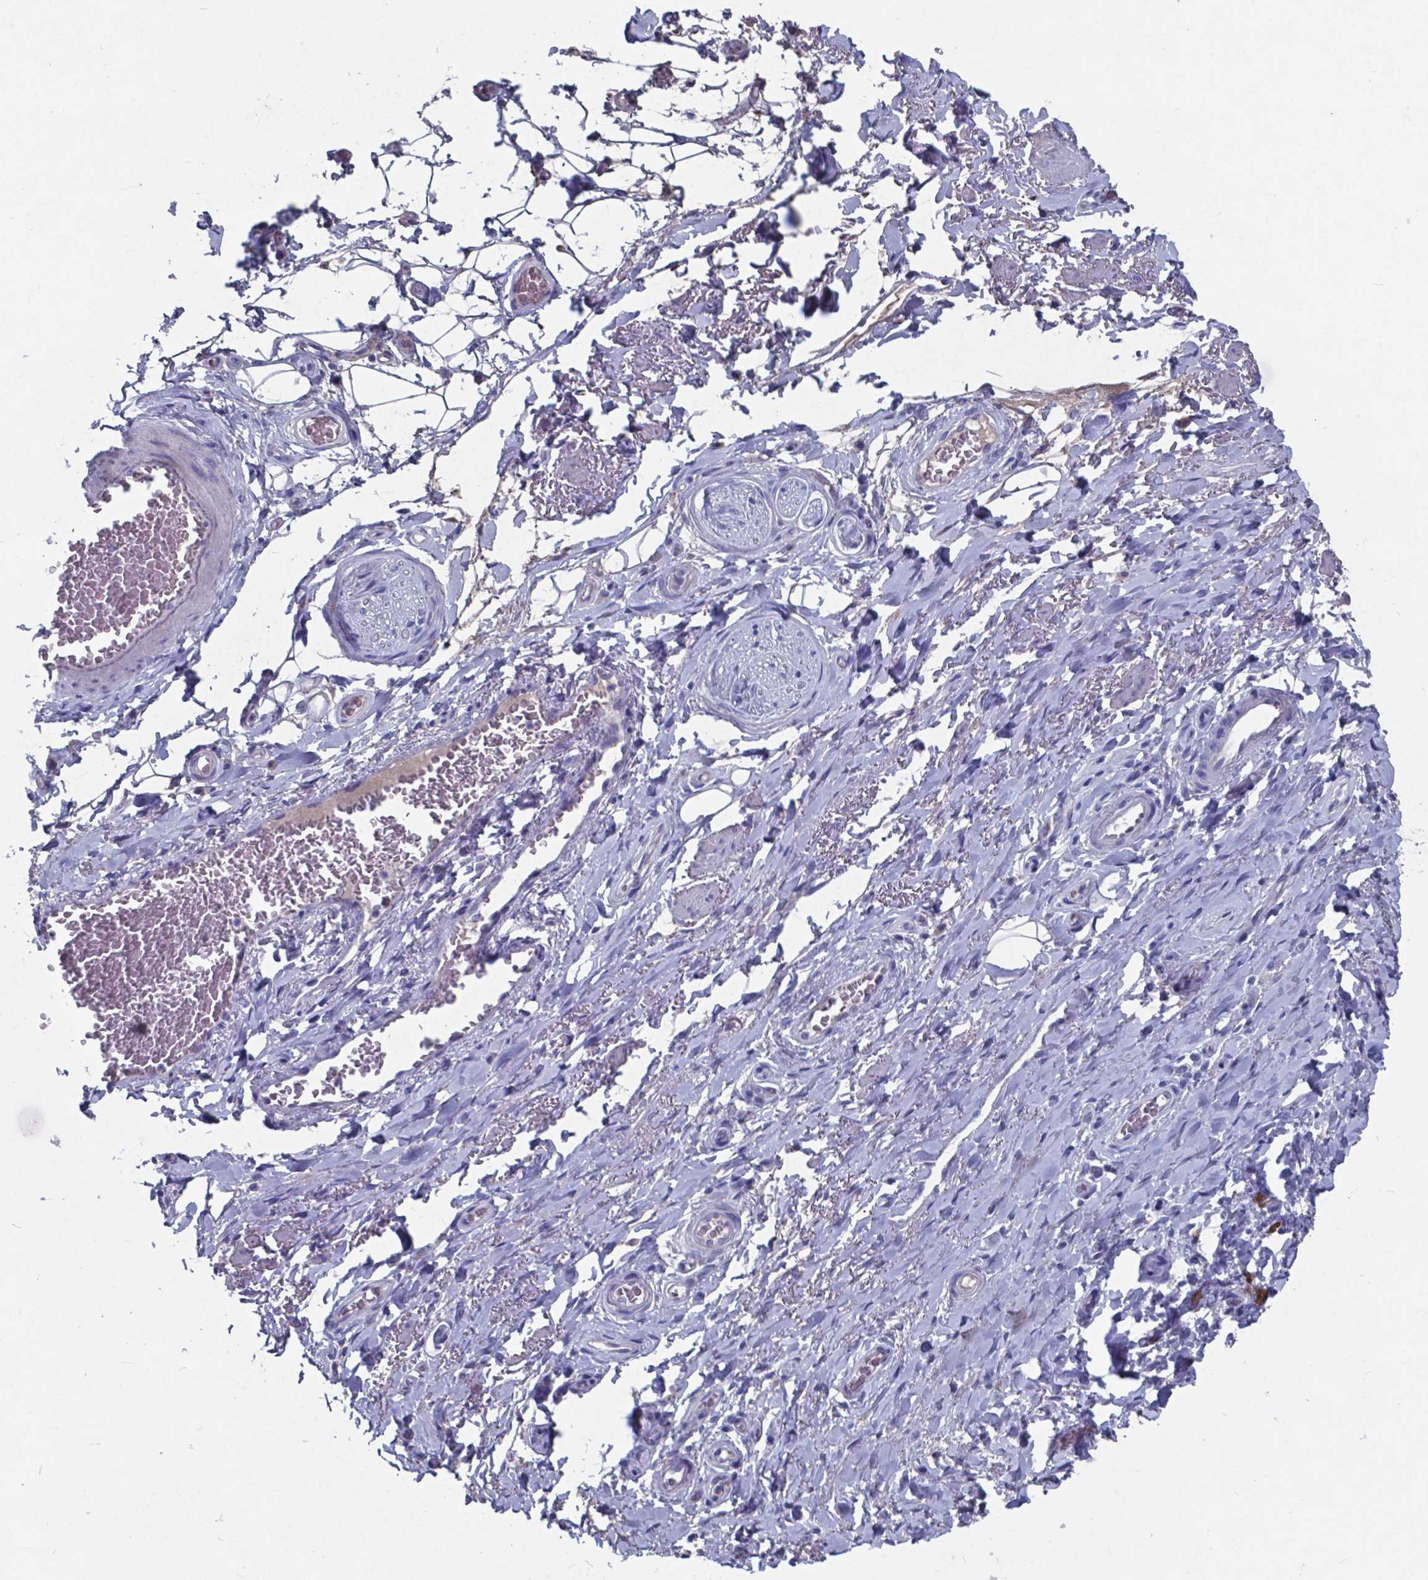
{"staining": {"intensity": "weak", "quantity": "25%-75%", "location": "cytoplasmic/membranous"}, "tissue": "adipose tissue", "cell_type": "Adipocytes", "image_type": "normal", "snomed": [{"axis": "morphology", "description": "Normal tissue, NOS"}, {"axis": "topography", "description": "Anal"}, {"axis": "topography", "description": "Peripheral nerve tissue"}], "caption": "Immunohistochemistry image of benign adipose tissue: human adipose tissue stained using immunohistochemistry (IHC) displays low levels of weak protein expression localized specifically in the cytoplasmic/membranous of adipocytes, appearing as a cytoplasmic/membranous brown color.", "gene": "TTR", "patient": {"sex": "male", "age": 53}}